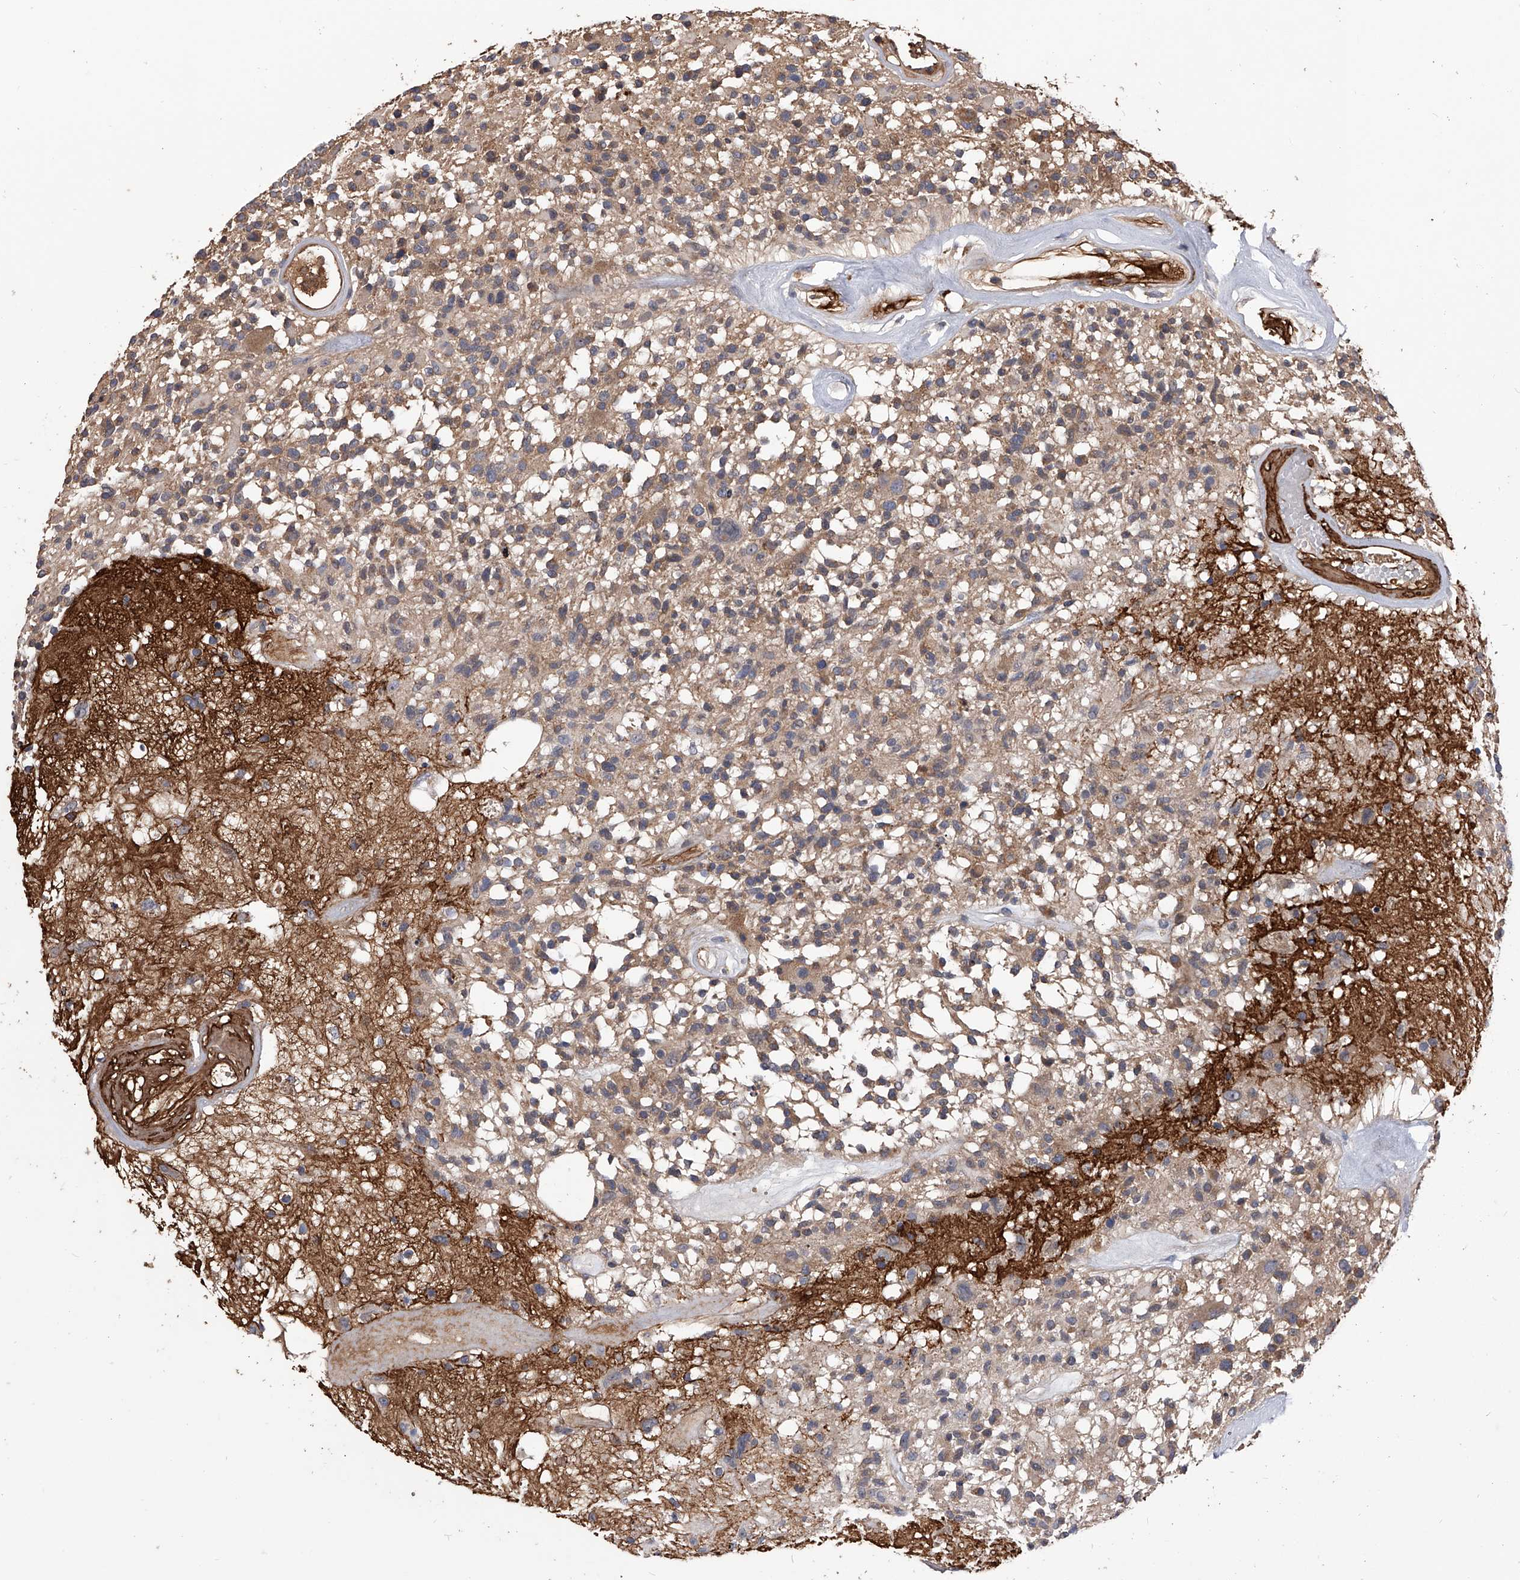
{"staining": {"intensity": "moderate", "quantity": ">75%", "location": "cytoplasmic/membranous"}, "tissue": "glioma", "cell_type": "Tumor cells", "image_type": "cancer", "snomed": [{"axis": "morphology", "description": "Glioma, malignant, High grade"}, {"axis": "morphology", "description": "Glioblastoma, NOS"}, {"axis": "topography", "description": "Brain"}], "caption": "Immunohistochemistry (DAB) staining of human glioma exhibits moderate cytoplasmic/membranous protein expression in about >75% of tumor cells. Using DAB (3,3'-diaminobenzidine) (brown) and hematoxylin (blue) stains, captured at high magnification using brightfield microscopy.", "gene": "CUL7", "patient": {"sex": "male", "age": 60}}